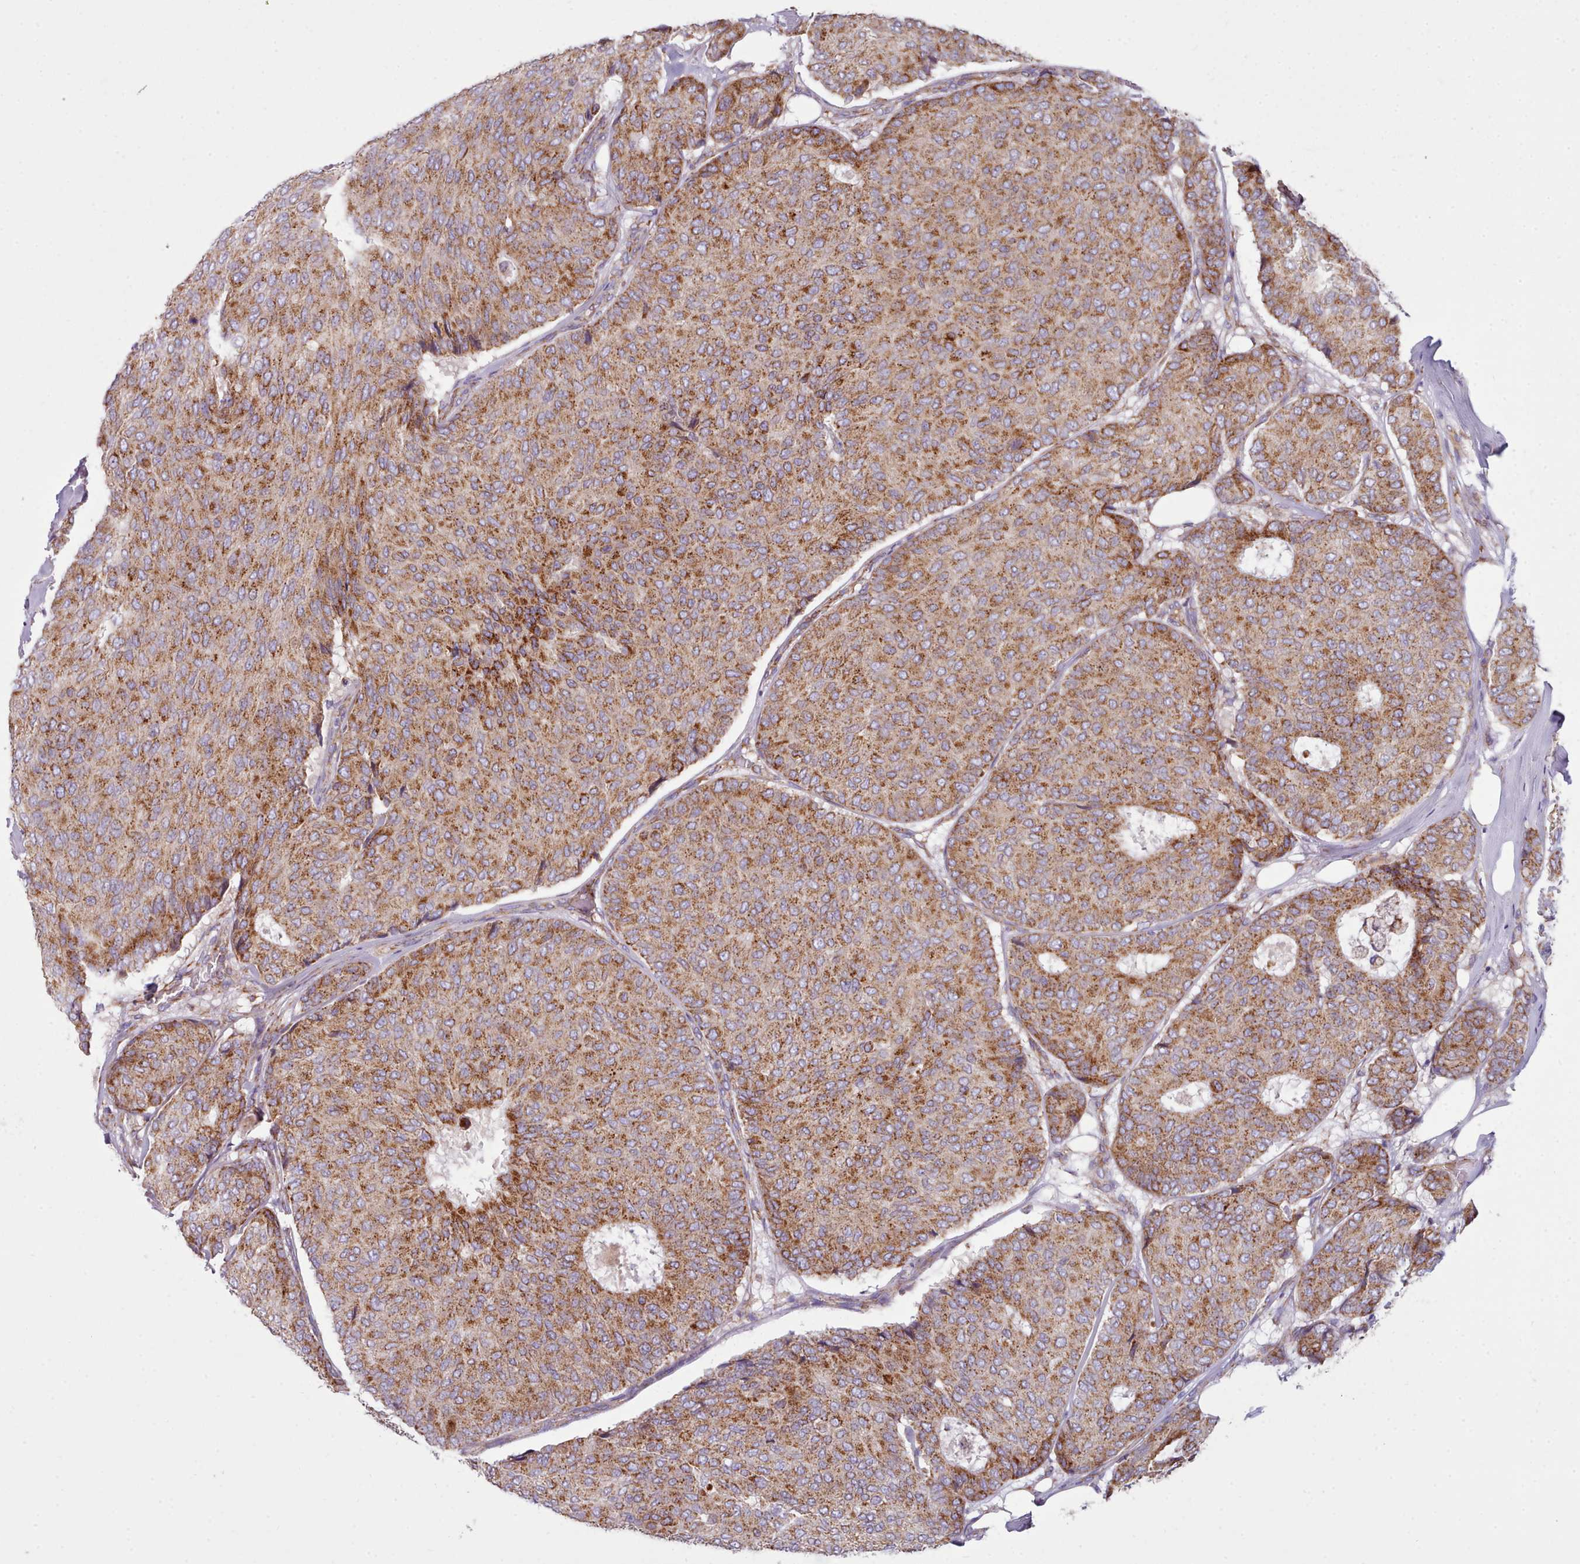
{"staining": {"intensity": "moderate", "quantity": ">75%", "location": "cytoplasmic/membranous"}, "tissue": "breast cancer", "cell_type": "Tumor cells", "image_type": "cancer", "snomed": [{"axis": "morphology", "description": "Duct carcinoma"}, {"axis": "topography", "description": "Breast"}], "caption": "Immunohistochemistry (IHC) of invasive ductal carcinoma (breast) shows medium levels of moderate cytoplasmic/membranous positivity in about >75% of tumor cells.", "gene": "SRP54", "patient": {"sex": "female", "age": 75}}